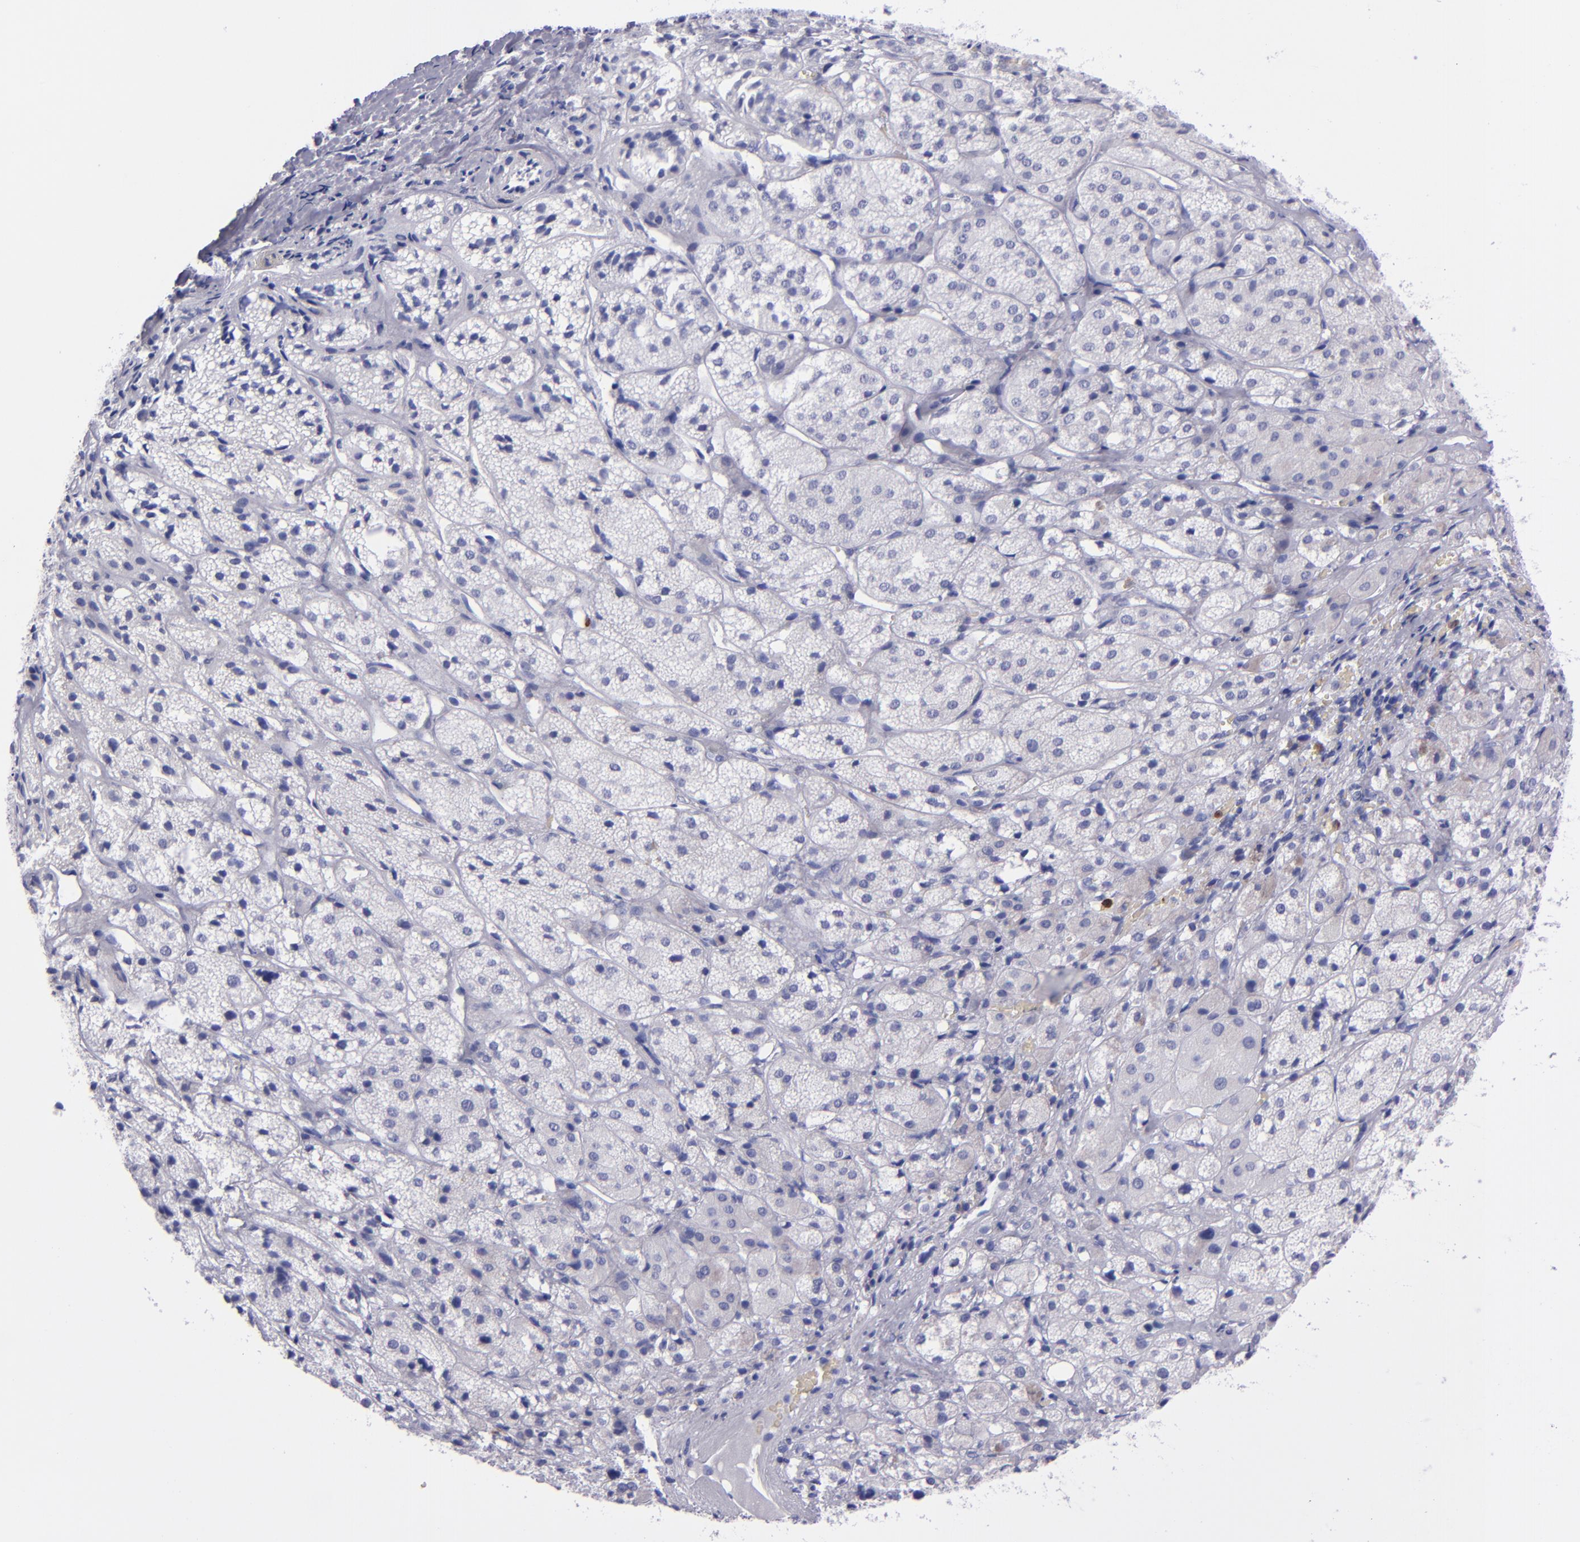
{"staining": {"intensity": "negative", "quantity": "none", "location": "none"}, "tissue": "adrenal gland", "cell_type": "Glandular cells", "image_type": "normal", "snomed": [{"axis": "morphology", "description": "Normal tissue, NOS"}, {"axis": "topography", "description": "Adrenal gland"}], "caption": "This histopathology image is of unremarkable adrenal gland stained with IHC to label a protein in brown with the nuclei are counter-stained blue. There is no staining in glandular cells. Nuclei are stained in blue.", "gene": "CR1", "patient": {"sex": "female", "age": 71}}